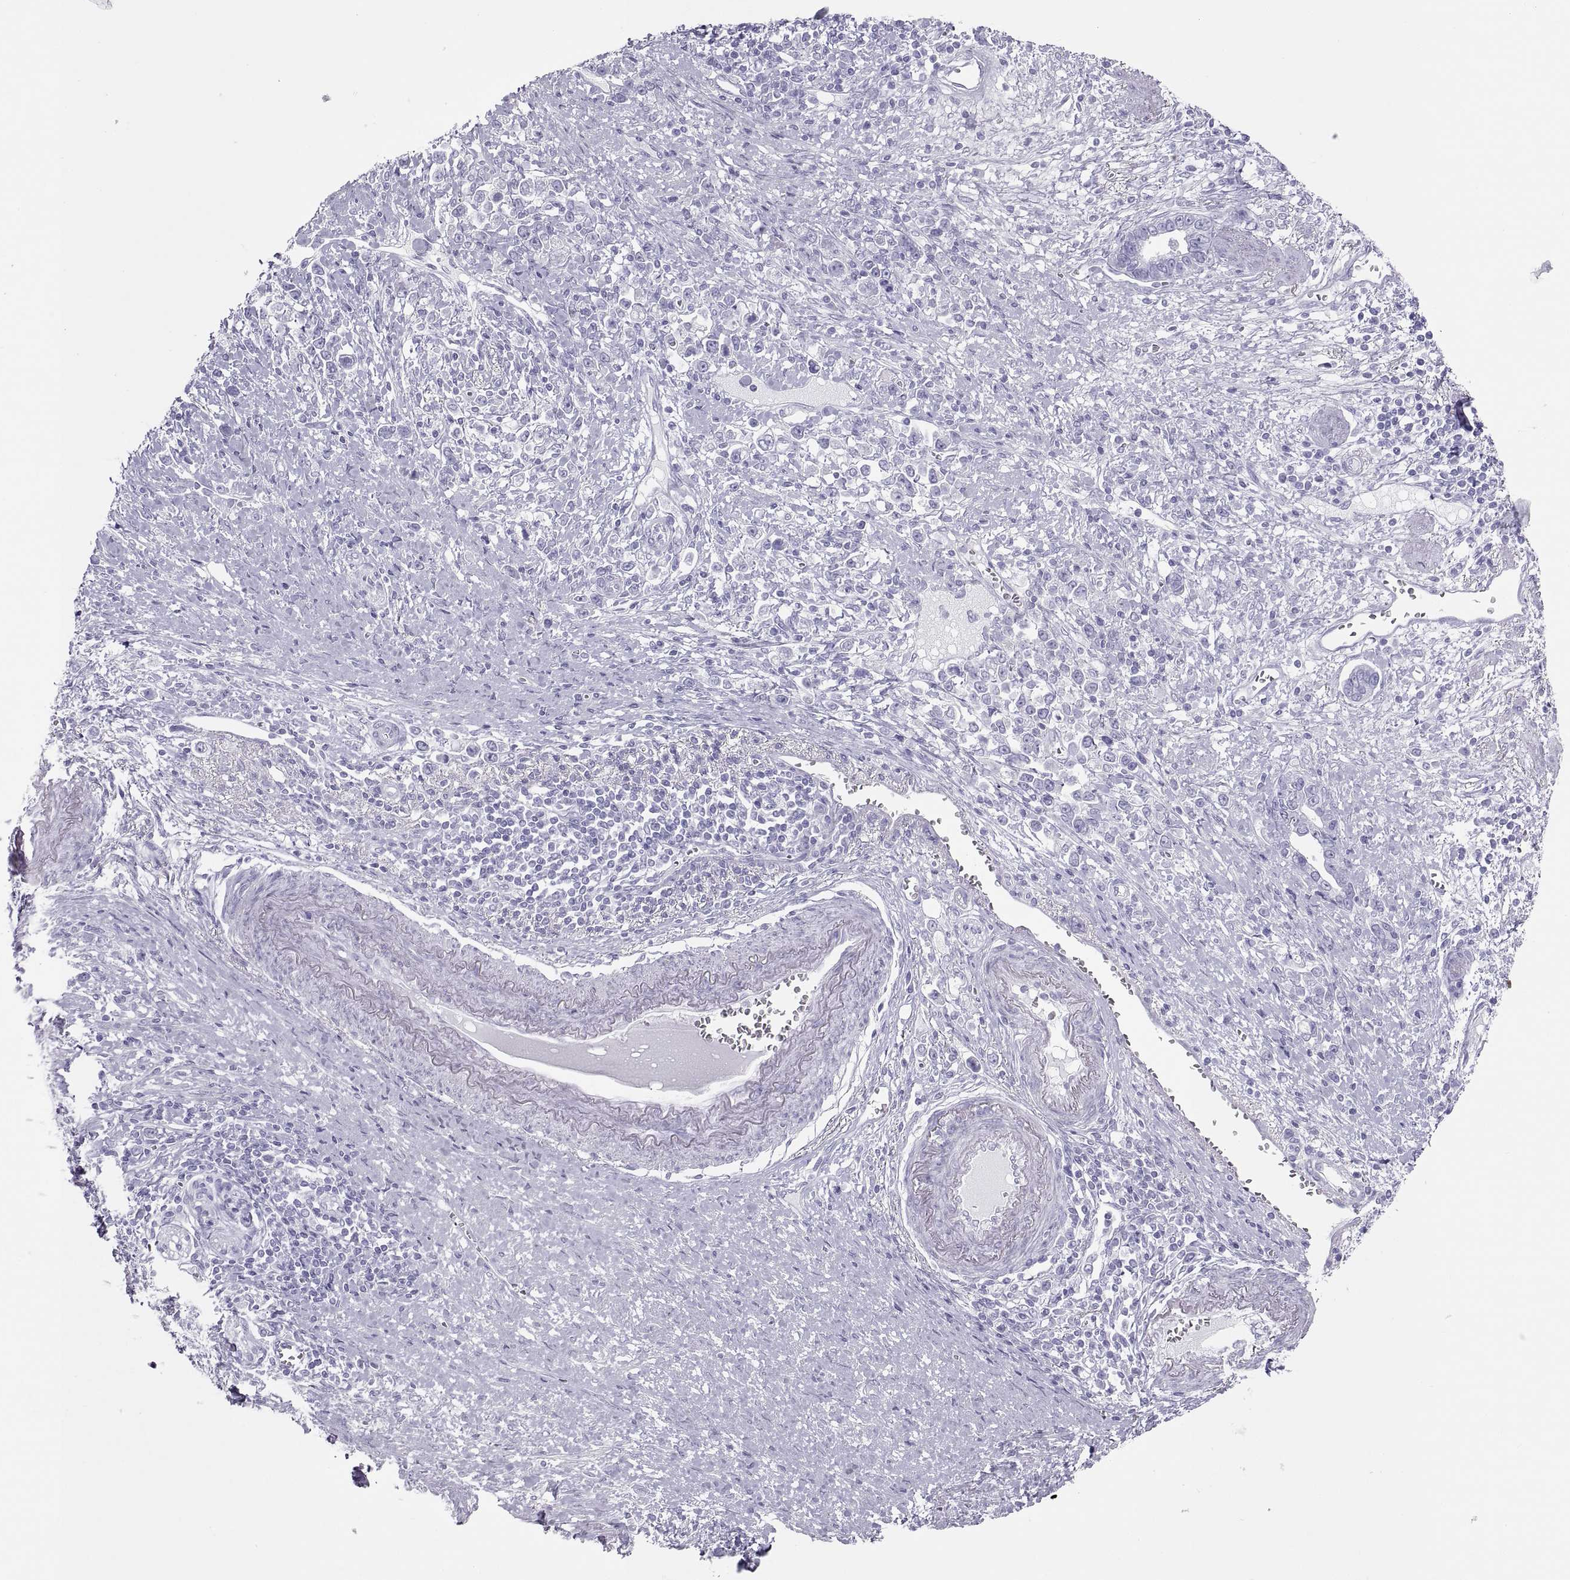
{"staining": {"intensity": "negative", "quantity": "none", "location": "none"}, "tissue": "stomach cancer", "cell_type": "Tumor cells", "image_type": "cancer", "snomed": [{"axis": "morphology", "description": "Adenocarcinoma, NOS"}, {"axis": "topography", "description": "Stomach"}], "caption": "Tumor cells are negative for brown protein staining in stomach cancer (adenocarcinoma).", "gene": "SEMG1", "patient": {"sex": "male", "age": 63}}